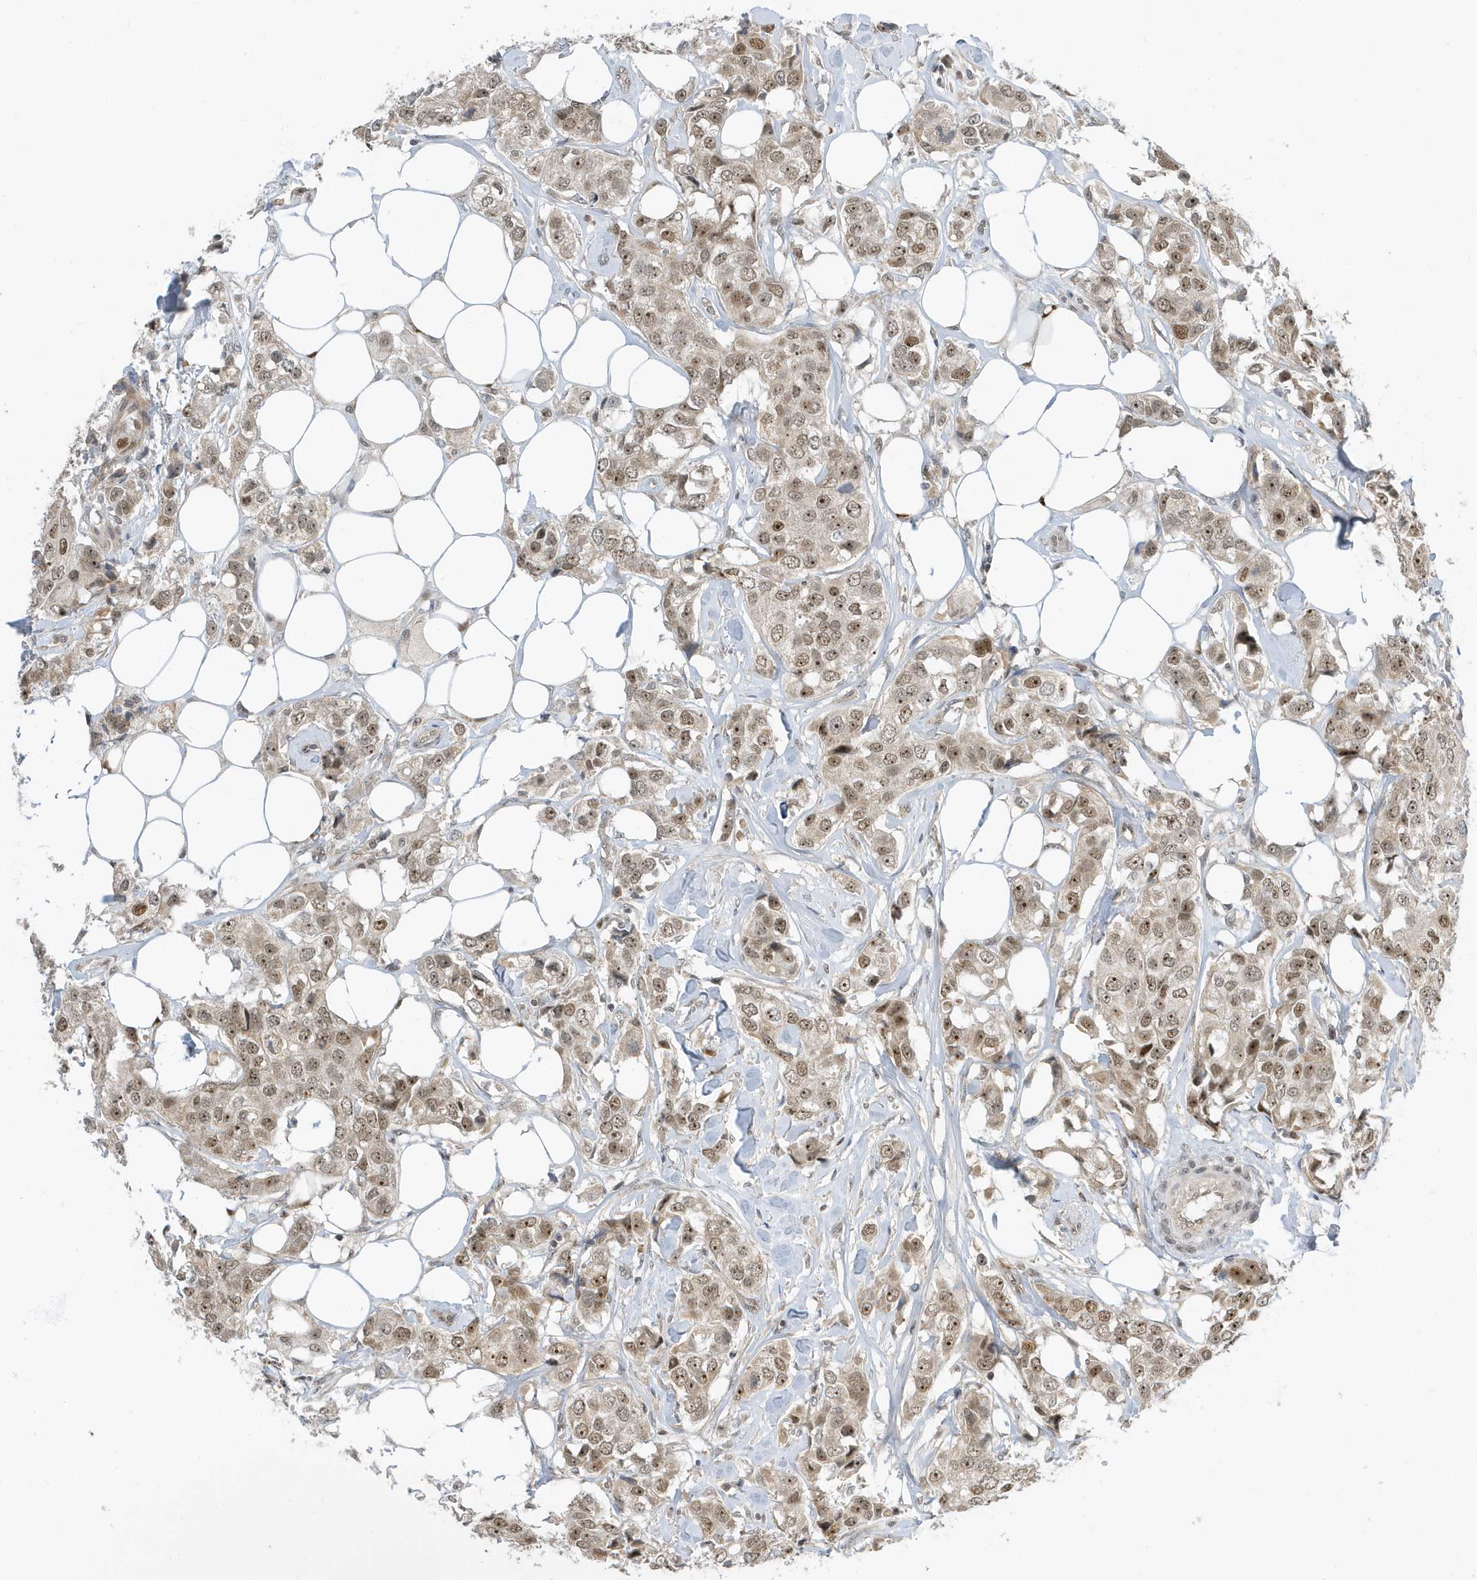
{"staining": {"intensity": "moderate", "quantity": ">75%", "location": "nuclear"}, "tissue": "breast cancer", "cell_type": "Tumor cells", "image_type": "cancer", "snomed": [{"axis": "morphology", "description": "Duct carcinoma"}, {"axis": "topography", "description": "Breast"}], "caption": "High-magnification brightfield microscopy of breast intraductal carcinoma stained with DAB (brown) and counterstained with hematoxylin (blue). tumor cells exhibit moderate nuclear expression is appreciated in about>75% of cells. The protein is shown in brown color, while the nuclei are stained blue.", "gene": "ZNF740", "patient": {"sex": "female", "age": 80}}